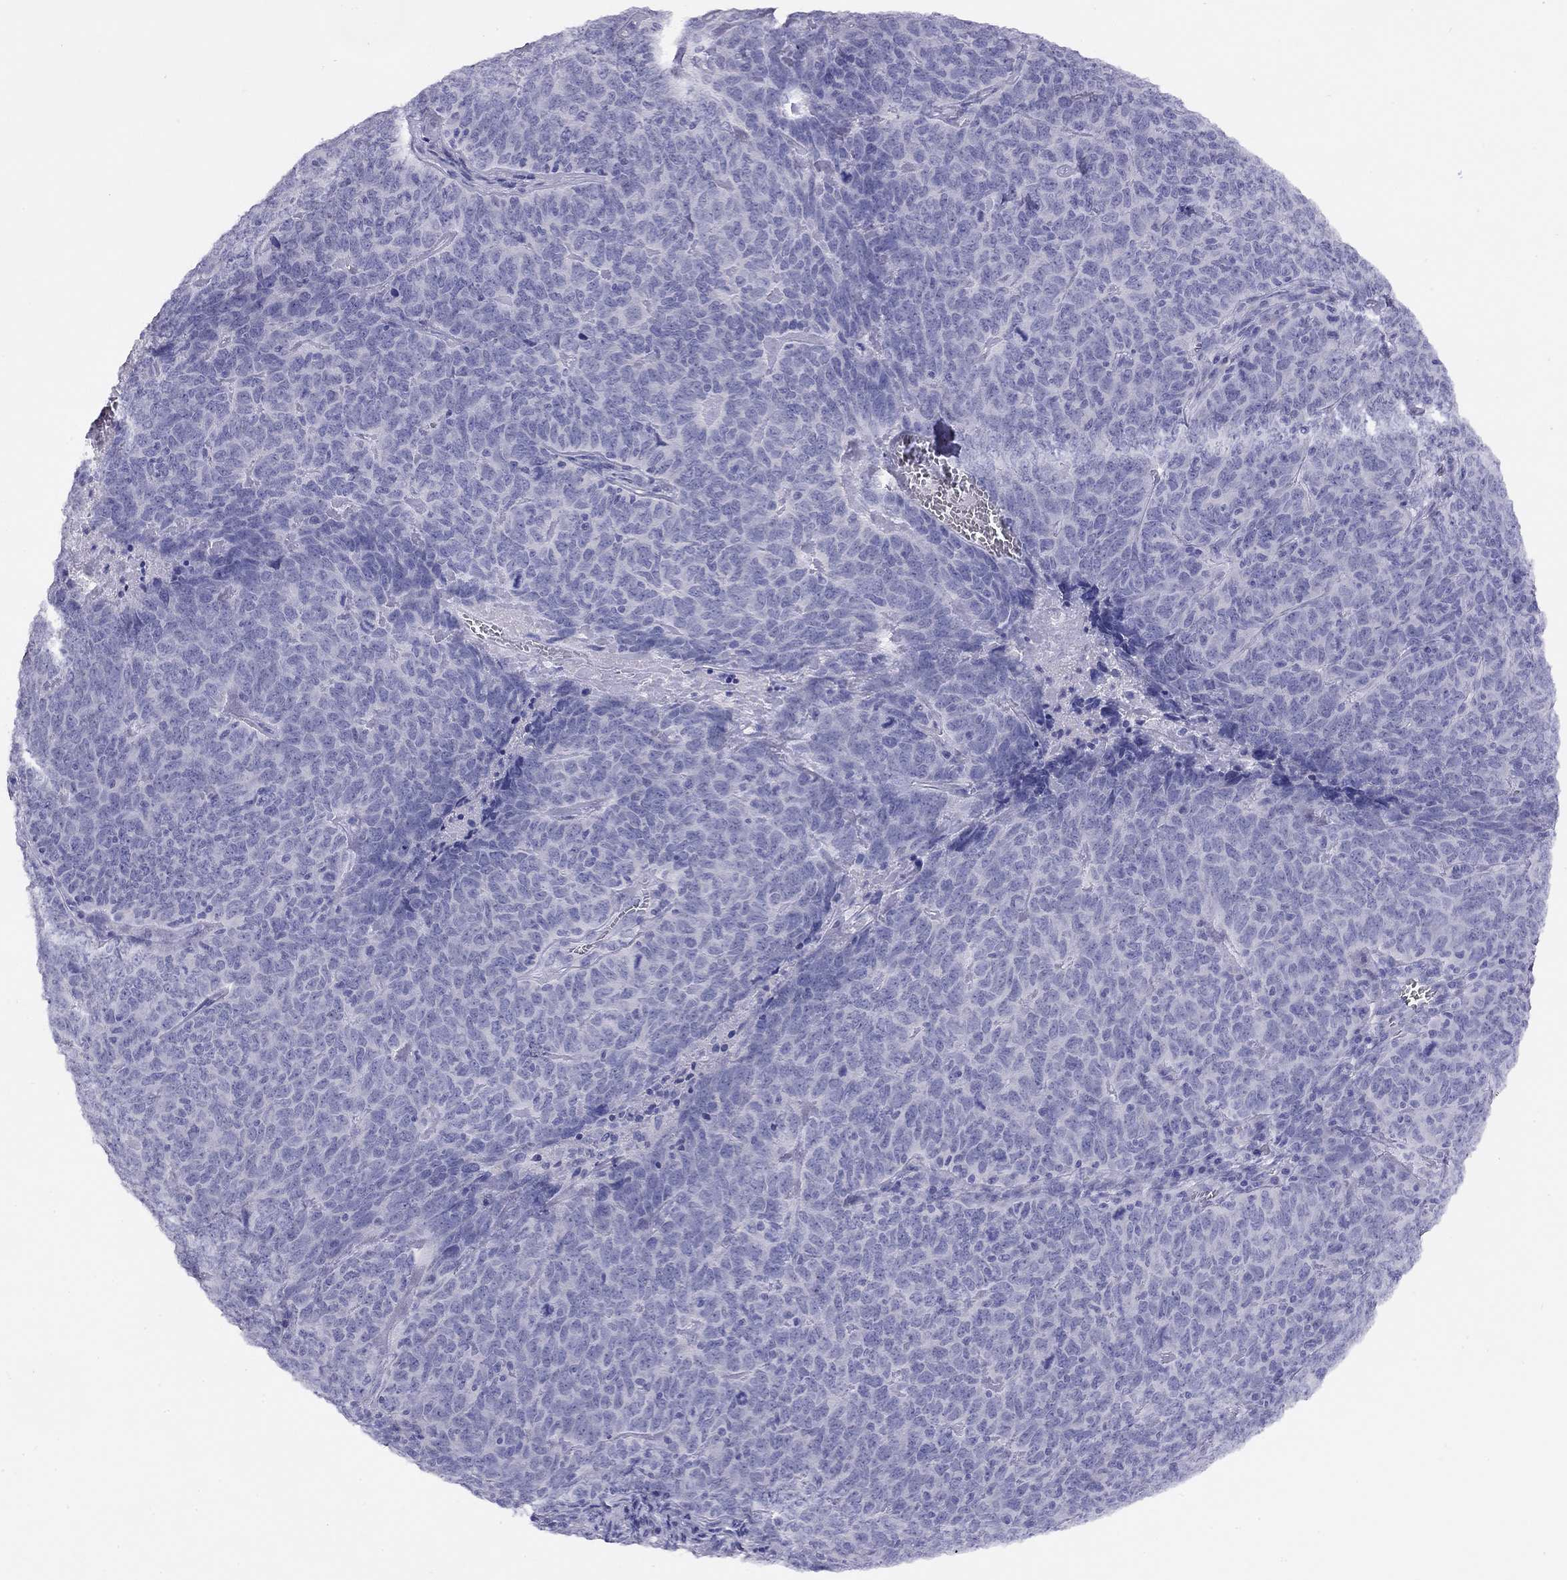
{"staining": {"intensity": "negative", "quantity": "none", "location": "none"}, "tissue": "skin cancer", "cell_type": "Tumor cells", "image_type": "cancer", "snomed": [{"axis": "morphology", "description": "Squamous cell carcinoma, NOS"}, {"axis": "topography", "description": "Skin"}, {"axis": "topography", "description": "Anal"}], "caption": "Immunohistochemistry photomicrograph of human squamous cell carcinoma (skin) stained for a protein (brown), which demonstrates no staining in tumor cells. (Brightfield microscopy of DAB (3,3'-diaminobenzidine) immunohistochemistry (IHC) at high magnification).", "gene": "LRIT2", "patient": {"sex": "female", "age": 51}}